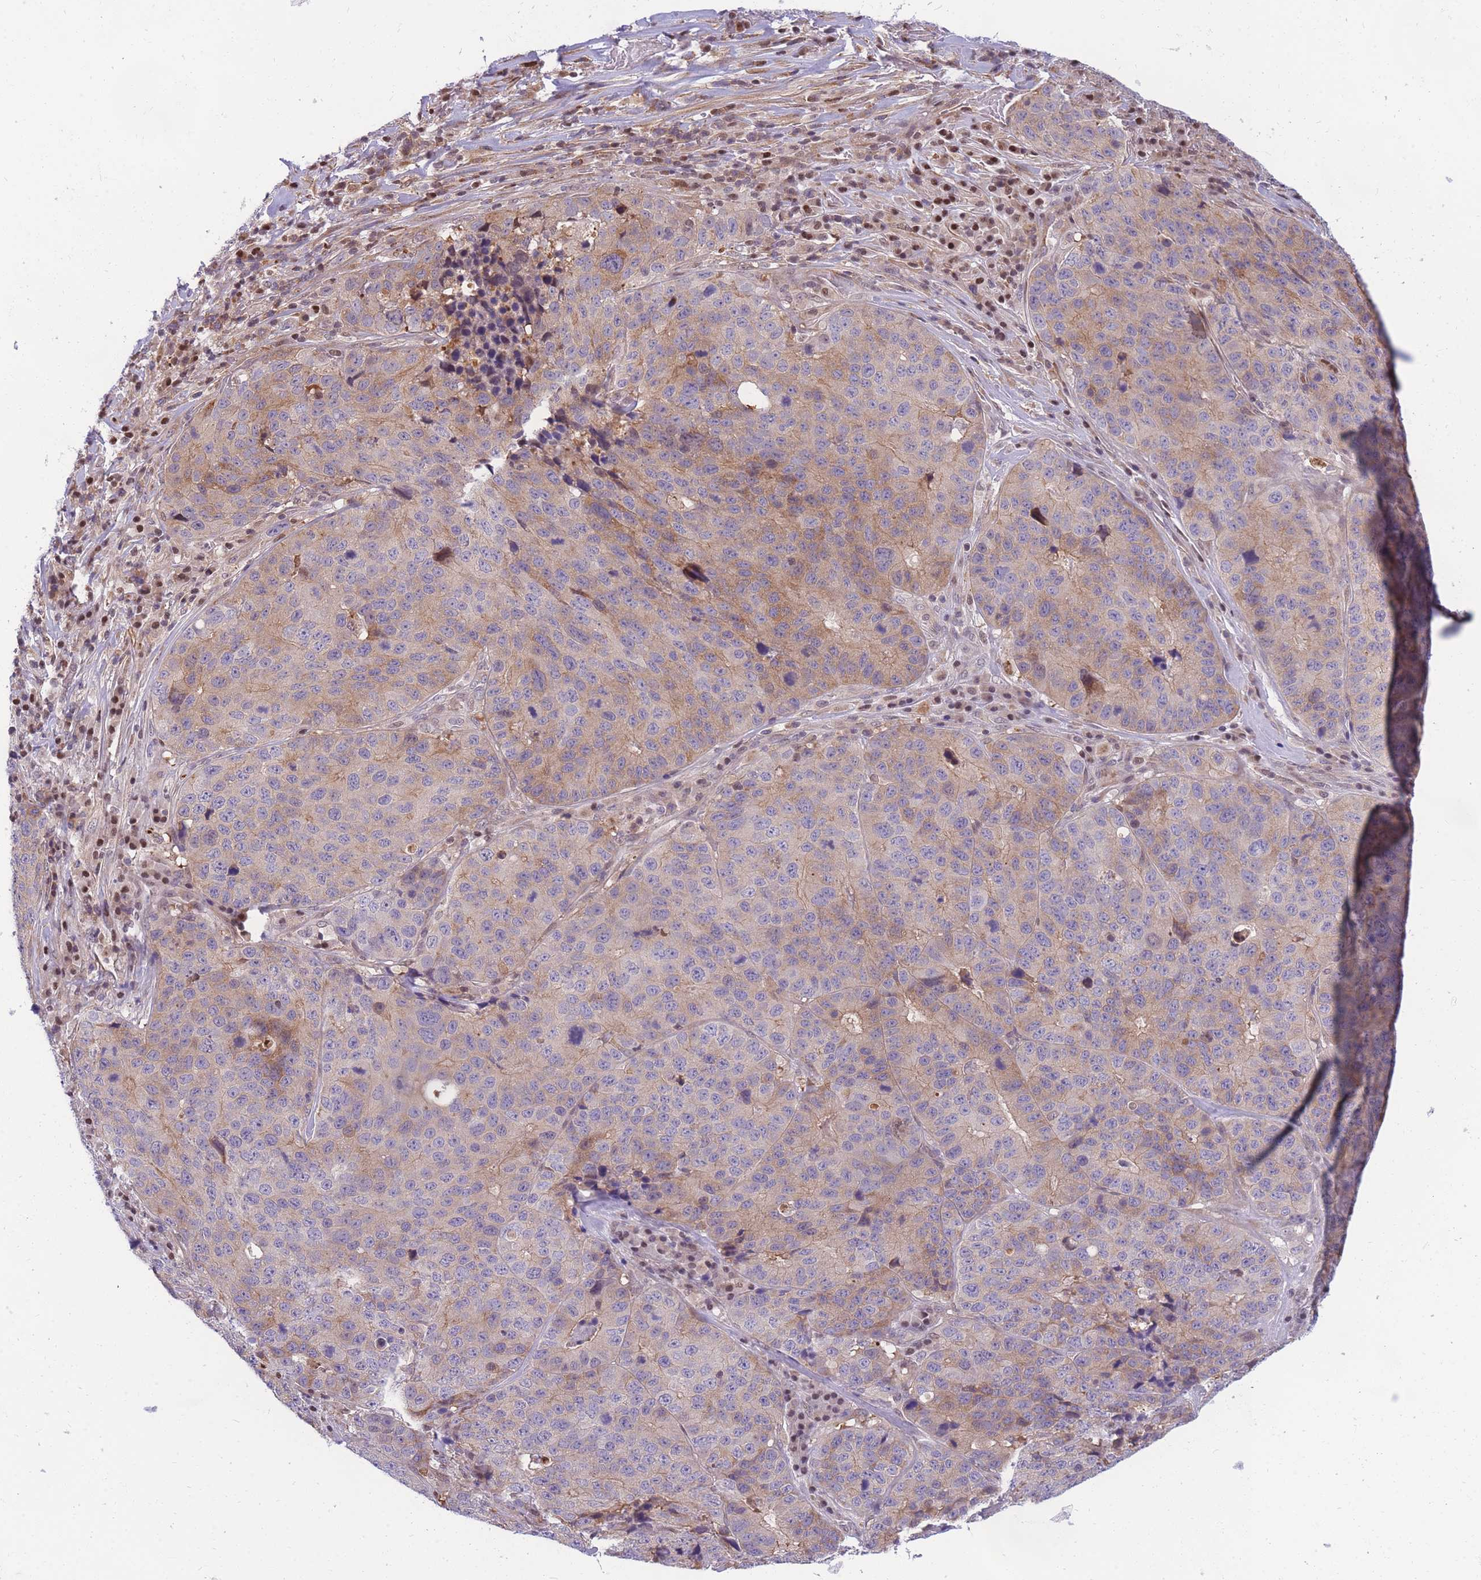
{"staining": {"intensity": "moderate", "quantity": "<25%", "location": "cytoplasmic/membranous"}, "tissue": "stomach cancer", "cell_type": "Tumor cells", "image_type": "cancer", "snomed": [{"axis": "morphology", "description": "Adenocarcinoma, NOS"}, {"axis": "topography", "description": "Stomach"}], "caption": "There is low levels of moderate cytoplasmic/membranous expression in tumor cells of stomach cancer, as demonstrated by immunohistochemical staining (brown color).", "gene": "CRACD", "patient": {"sex": "male", "age": 71}}